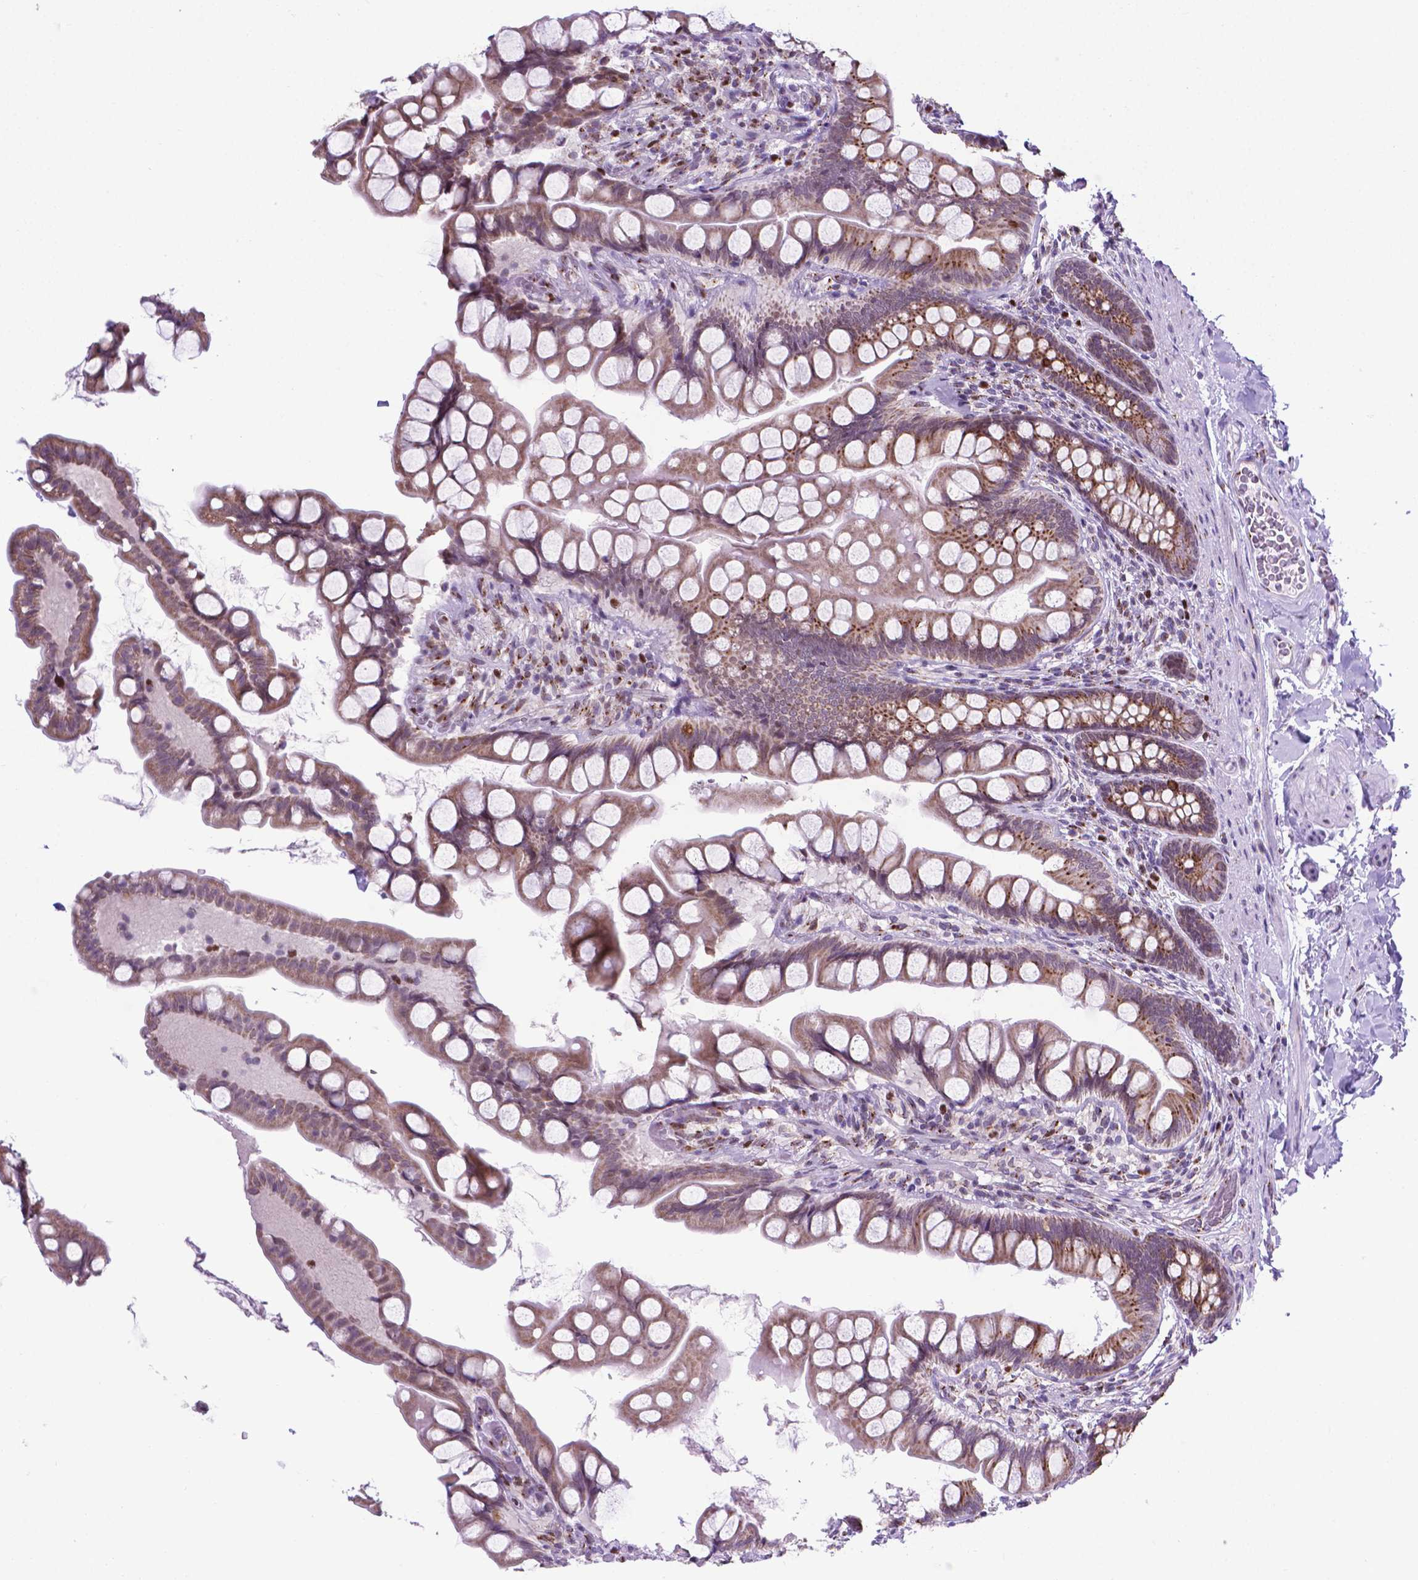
{"staining": {"intensity": "moderate", "quantity": "25%-75%", "location": "cytoplasmic/membranous"}, "tissue": "small intestine", "cell_type": "Glandular cells", "image_type": "normal", "snomed": [{"axis": "morphology", "description": "Normal tissue, NOS"}, {"axis": "topography", "description": "Small intestine"}], "caption": "An immunohistochemistry (IHC) micrograph of unremarkable tissue is shown. Protein staining in brown shows moderate cytoplasmic/membranous positivity in small intestine within glandular cells. The protein is stained brown, and the nuclei are stained in blue (DAB (3,3'-diaminobenzidine) IHC with brightfield microscopy, high magnification).", "gene": "MRPL10", "patient": {"sex": "male", "age": 70}}